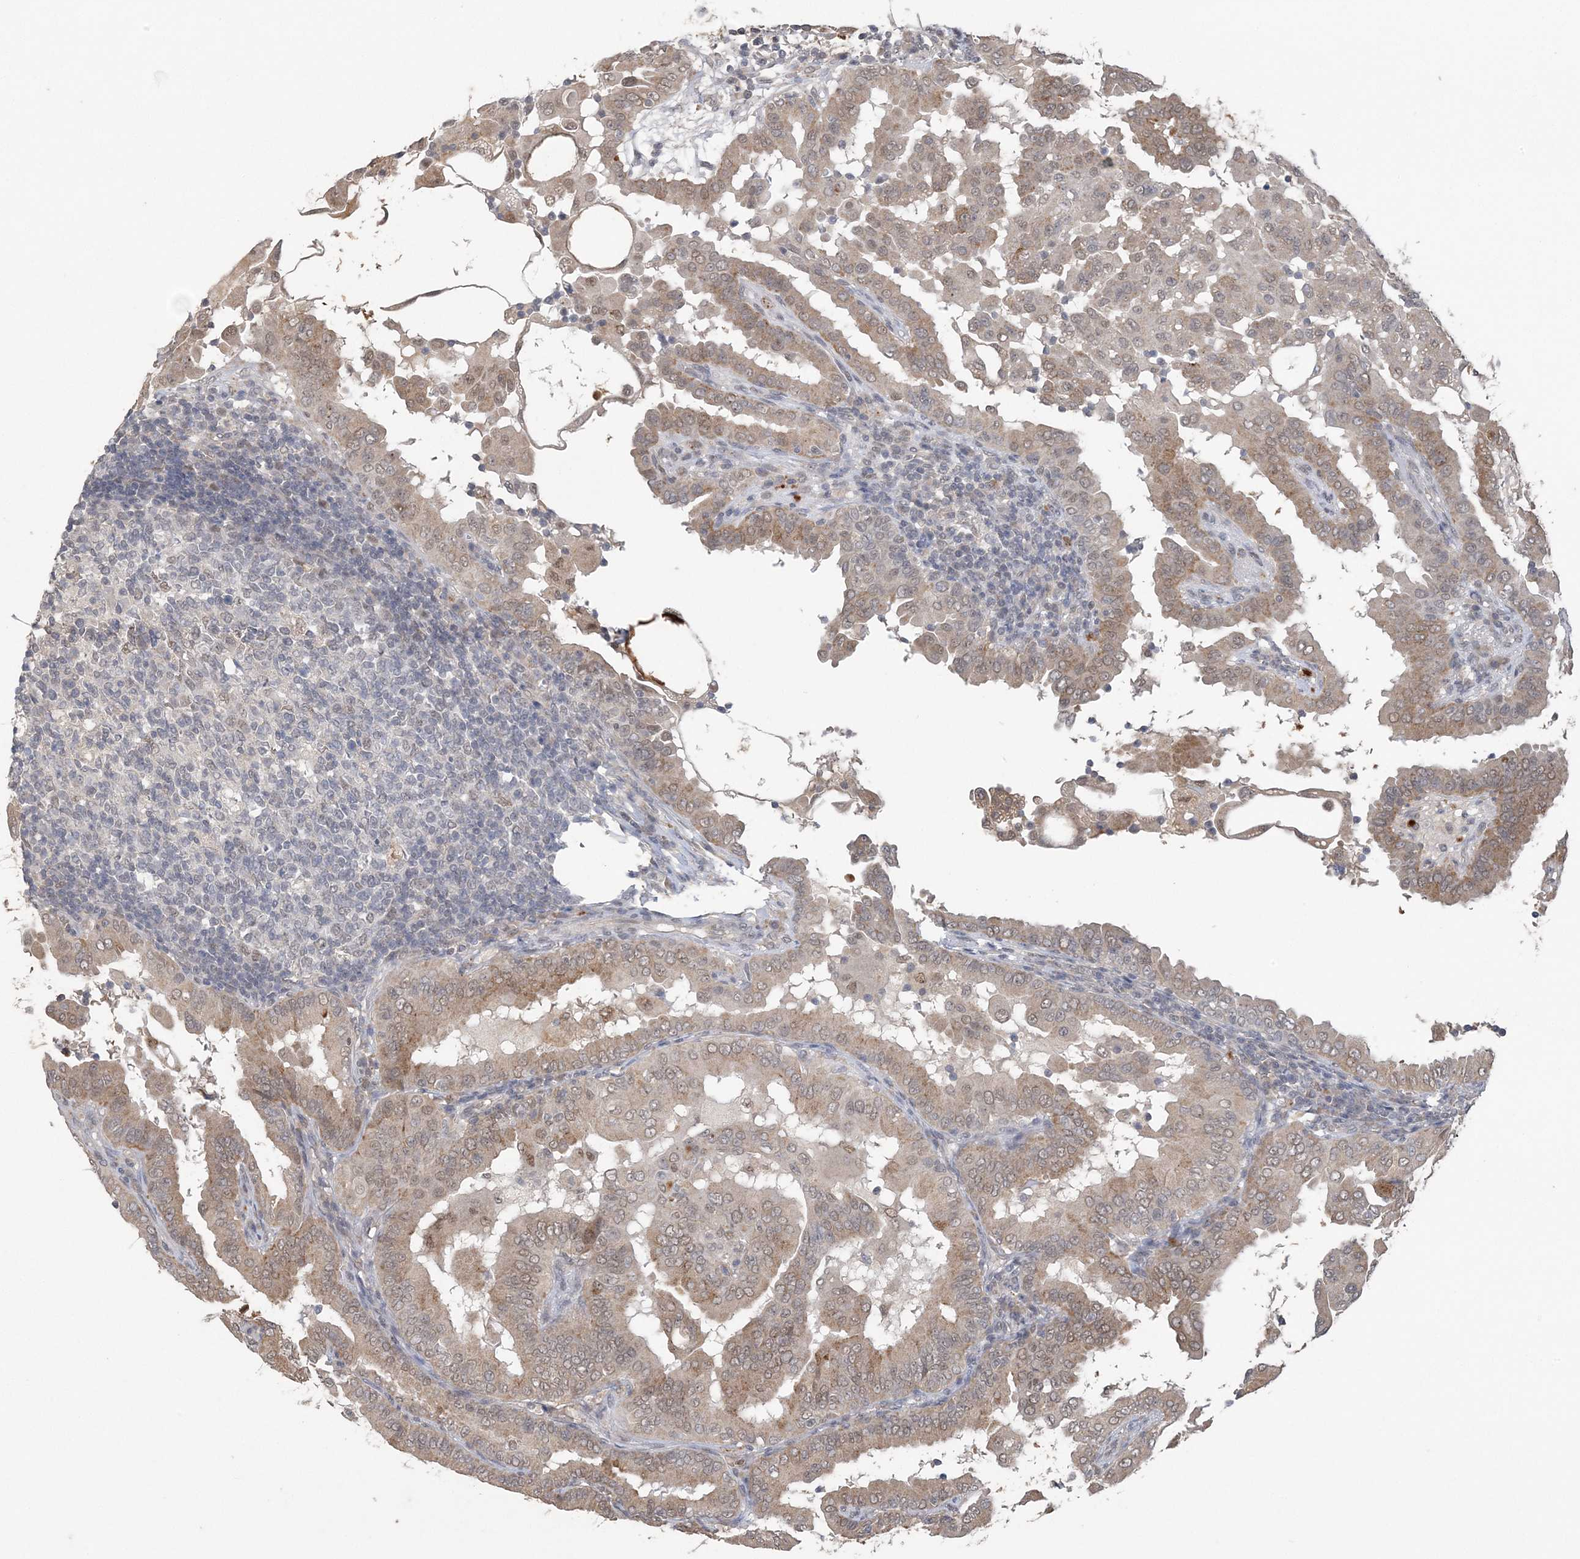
{"staining": {"intensity": "weak", "quantity": ">75%", "location": "cytoplasmic/membranous,nuclear"}, "tissue": "thyroid cancer", "cell_type": "Tumor cells", "image_type": "cancer", "snomed": [{"axis": "morphology", "description": "Papillary adenocarcinoma, NOS"}, {"axis": "topography", "description": "Thyroid gland"}], "caption": "The micrograph reveals a brown stain indicating the presence of a protein in the cytoplasmic/membranous and nuclear of tumor cells in papillary adenocarcinoma (thyroid).", "gene": "ZBTB7A", "patient": {"sex": "male", "age": 33}}